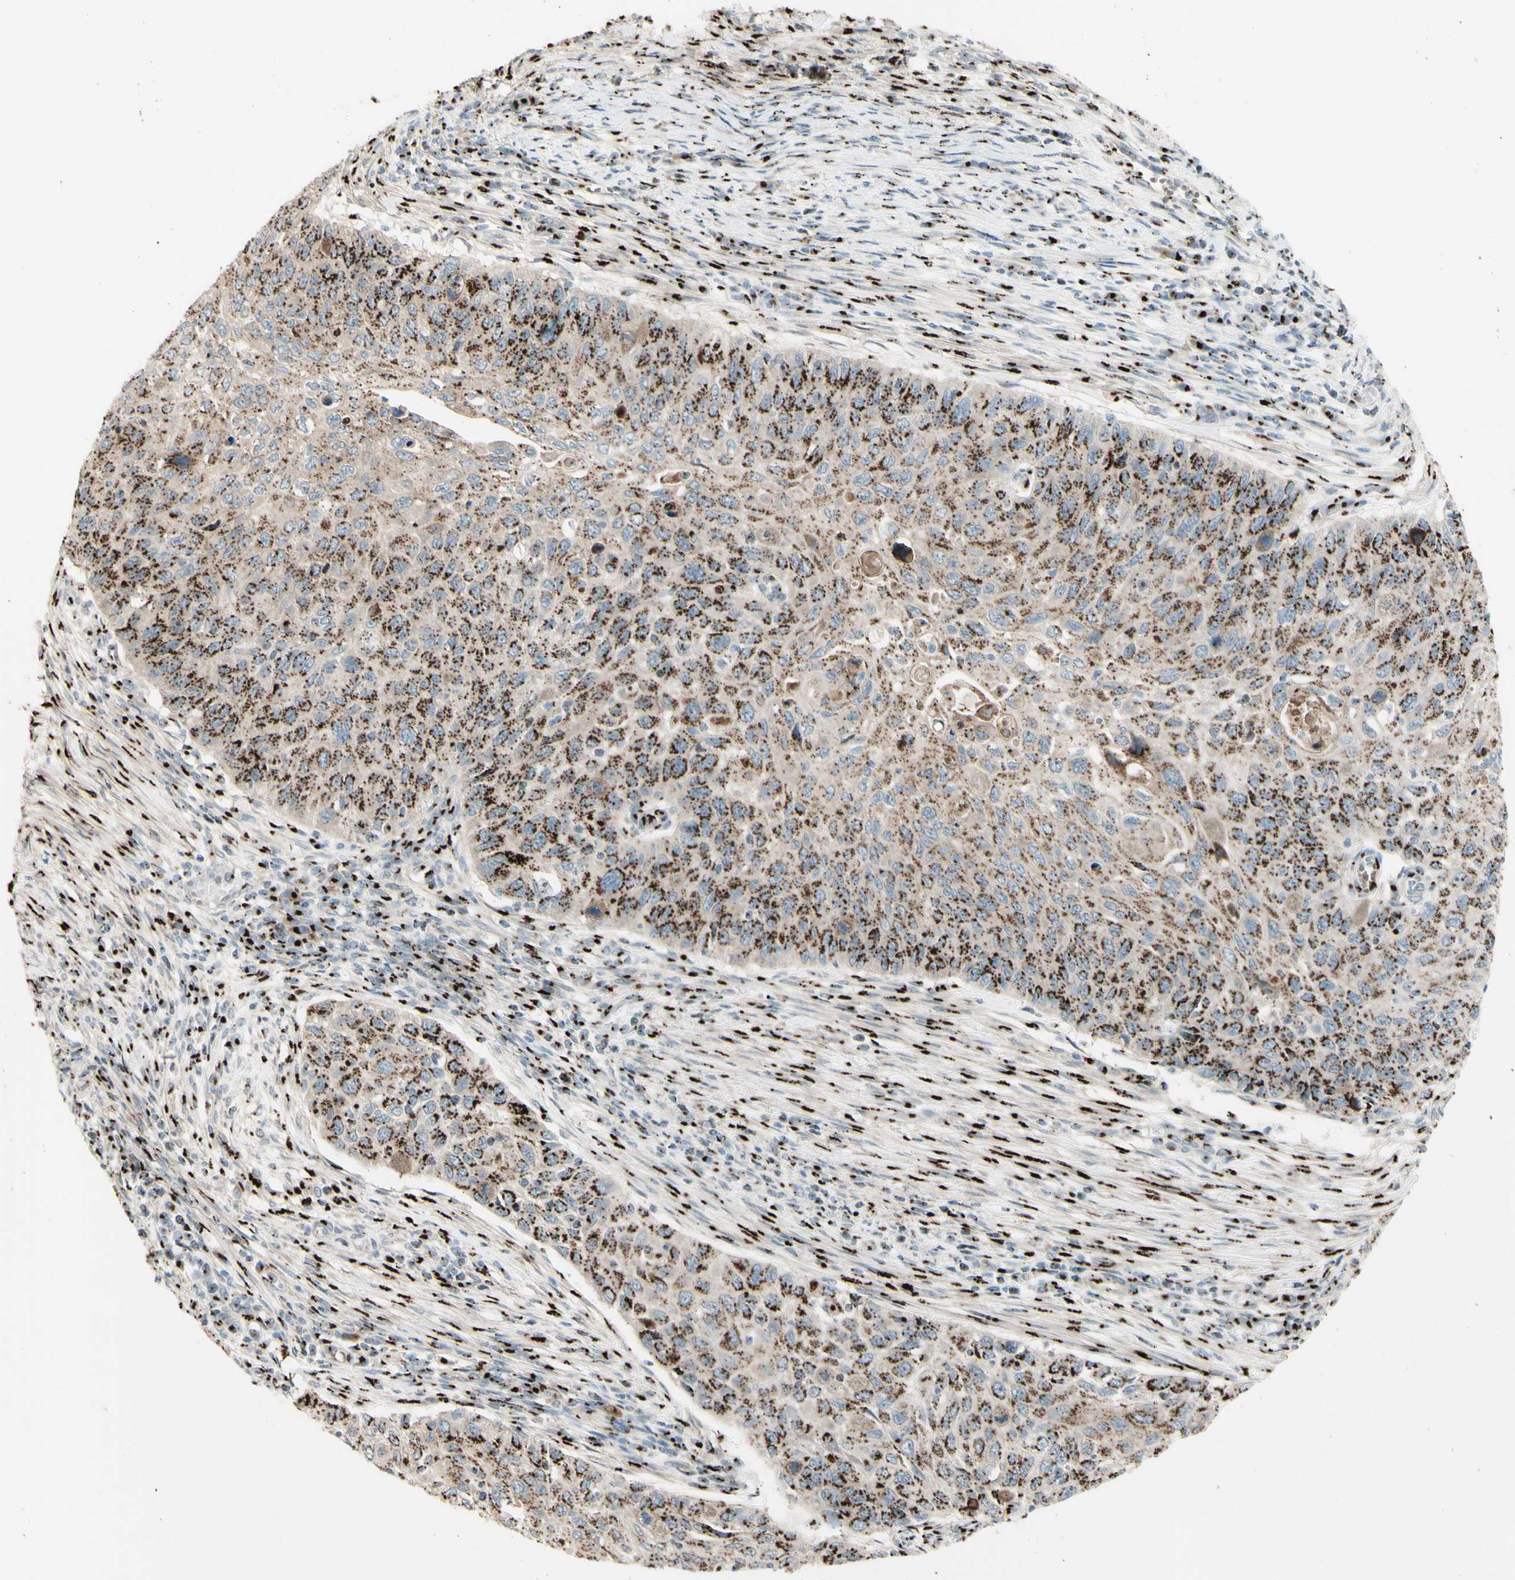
{"staining": {"intensity": "moderate", "quantity": ">75%", "location": "cytoplasmic/membranous"}, "tissue": "cervical cancer", "cell_type": "Tumor cells", "image_type": "cancer", "snomed": [{"axis": "morphology", "description": "Squamous cell carcinoma, NOS"}, {"axis": "topography", "description": "Cervix"}], "caption": "Brown immunohistochemical staining in human cervical cancer (squamous cell carcinoma) exhibits moderate cytoplasmic/membranous positivity in approximately >75% of tumor cells. (IHC, brightfield microscopy, high magnification).", "gene": "BPNT2", "patient": {"sex": "female", "age": 70}}